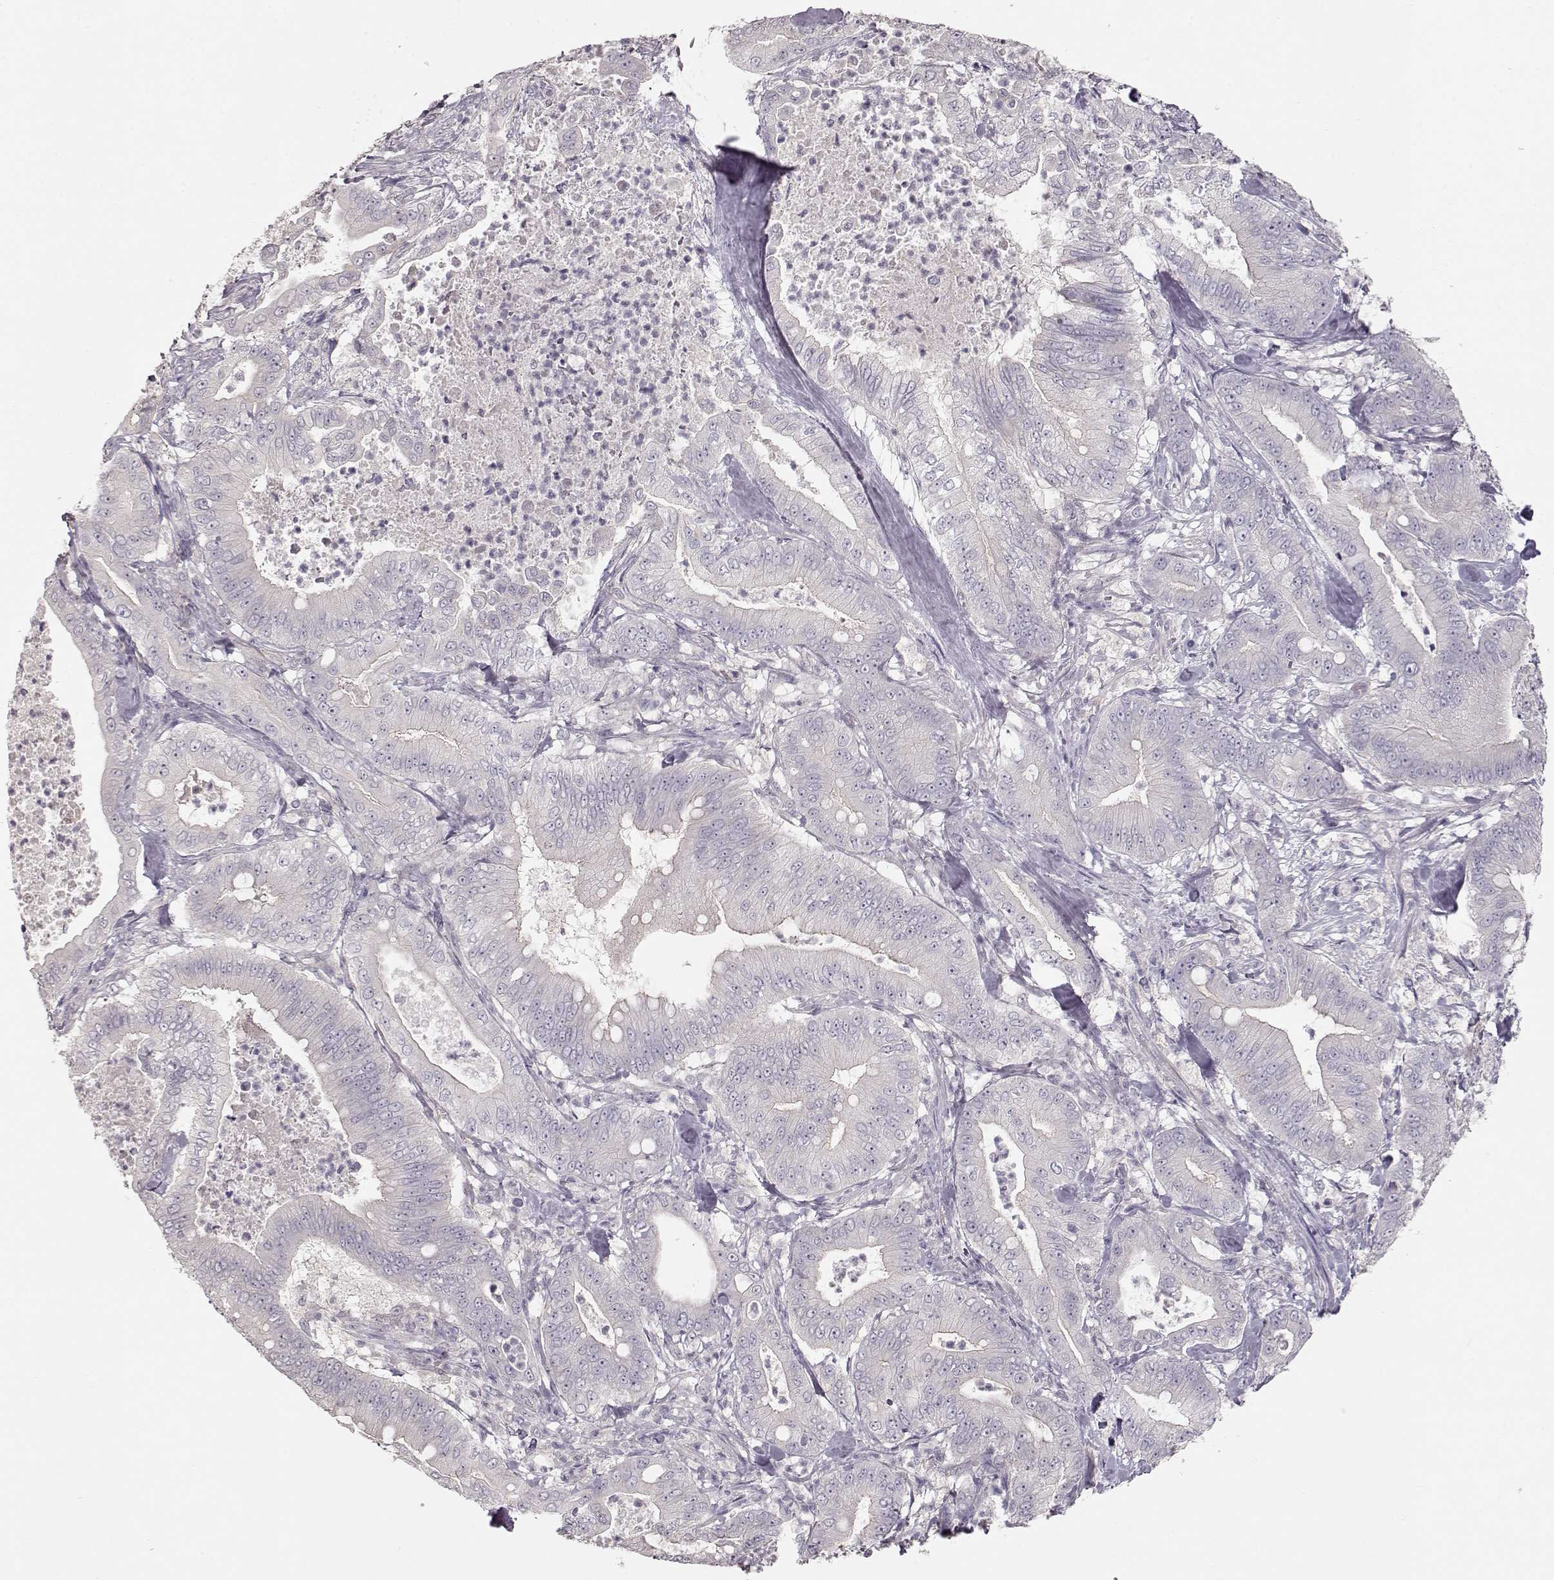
{"staining": {"intensity": "negative", "quantity": "none", "location": "none"}, "tissue": "pancreatic cancer", "cell_type": "Tumor cells", "image_type": "cancer", "snomed": [{"axis": "morphology", "description": "Adenocarcinoma, NOS"}, {"axis": "topography", "description": "Pancreas"}], "caption": "High magnification brightfield microscopy of pancreatic cancer (adenocarcinoma) stained with DAB (3,3'-diaminobenzidine) (brown) and counterstained with hematoxylin (blue): tumor cells show no significant staining.", "gene": "ARHGAP8", "patient": {"sex": "male", "age": 71}}